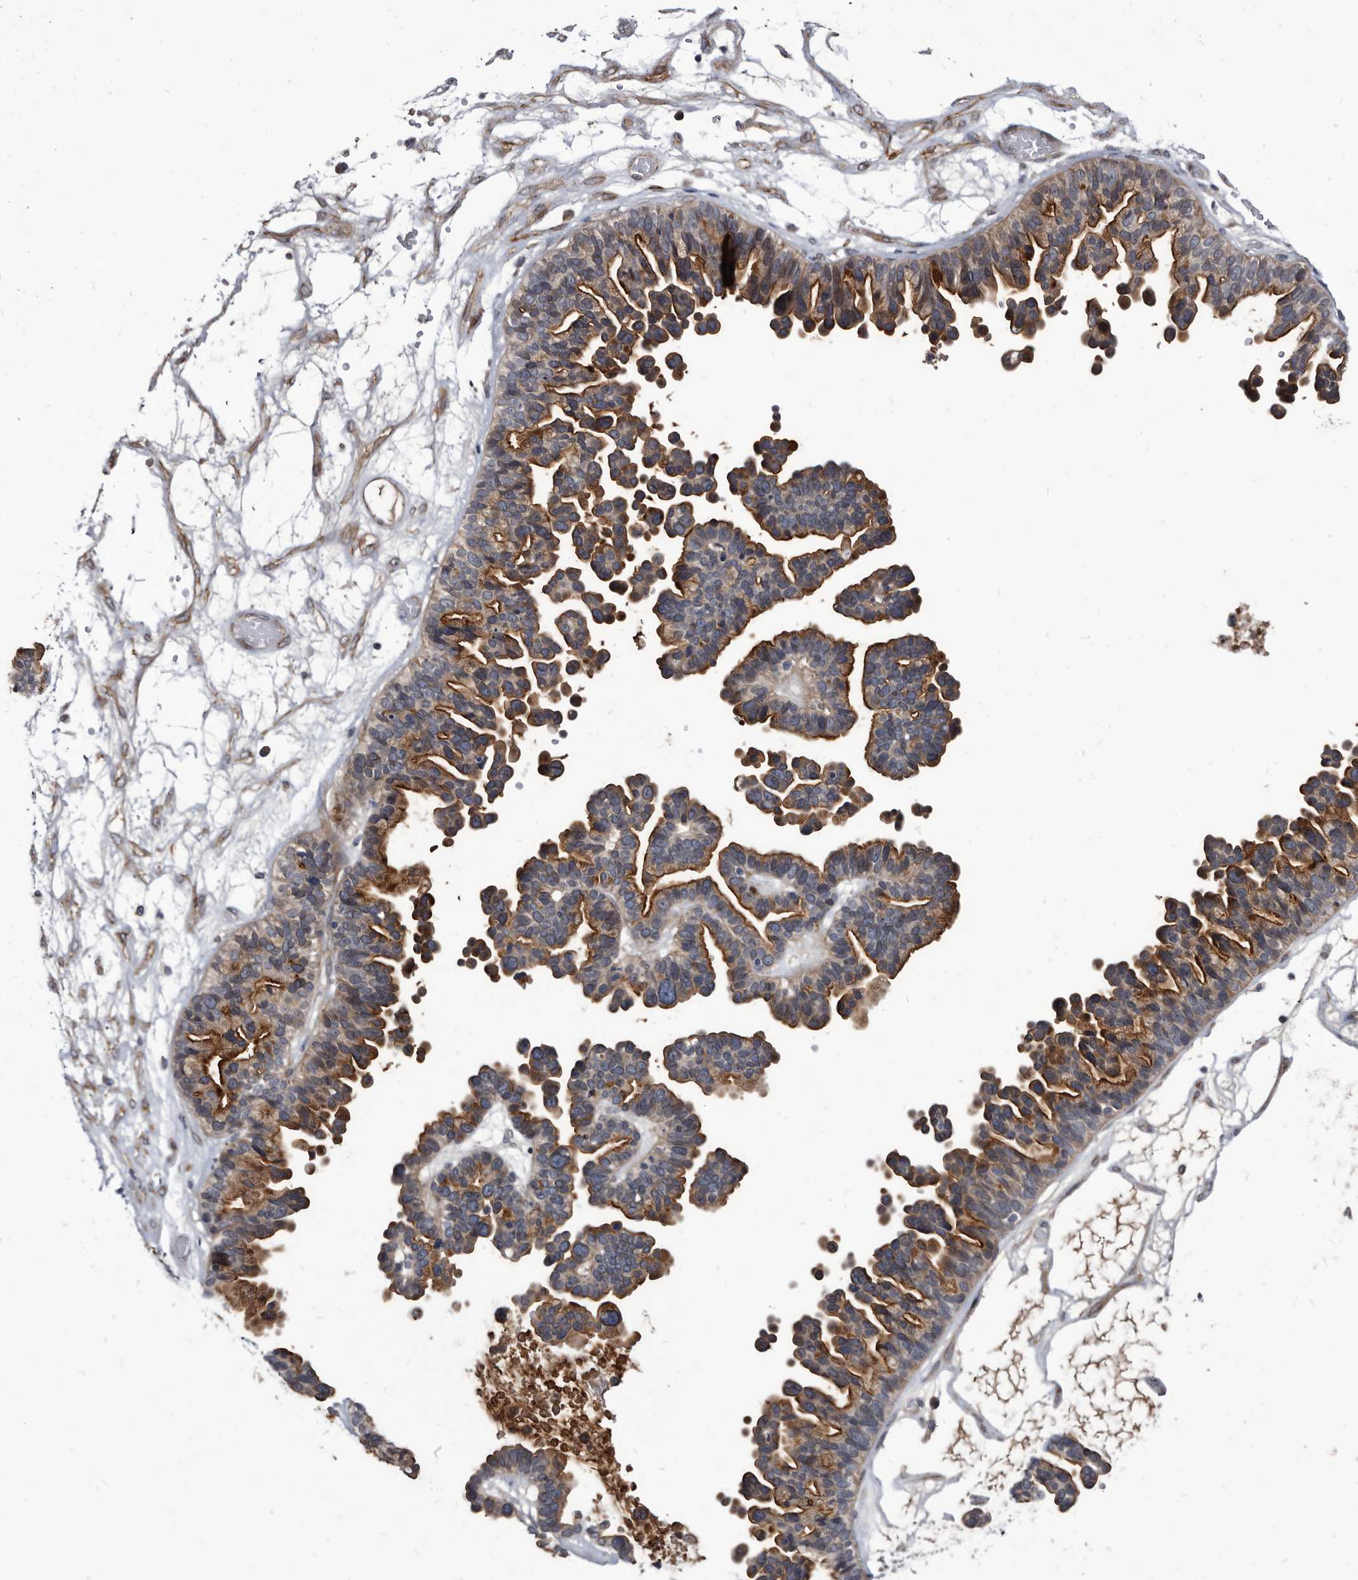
{"staining": {"intensity": "moderate", "quantity": "25%-75%", "location": "cytoplasmic/membranous"}, "tissue": "ovarian cancer", "cell_type": "Tumor cells", "image_type": "cancer", "snomed": [{"axis": "morphology", "description": "Cystadenocarcinoma, serous, NOS"}, {"axis": "topography", "description": "Ovary"}], "caption": "DAB (3,3'-diaminobenzidine) immunohistochemical staining of human serous cystadenocarcinoma (ovarian) shows moderate cytoplasmic/membranous protein positivity in approximately 25%-75% of tumor cells.", "gene": "PROM1", "patient": {"sex": "female", "age": 56}}